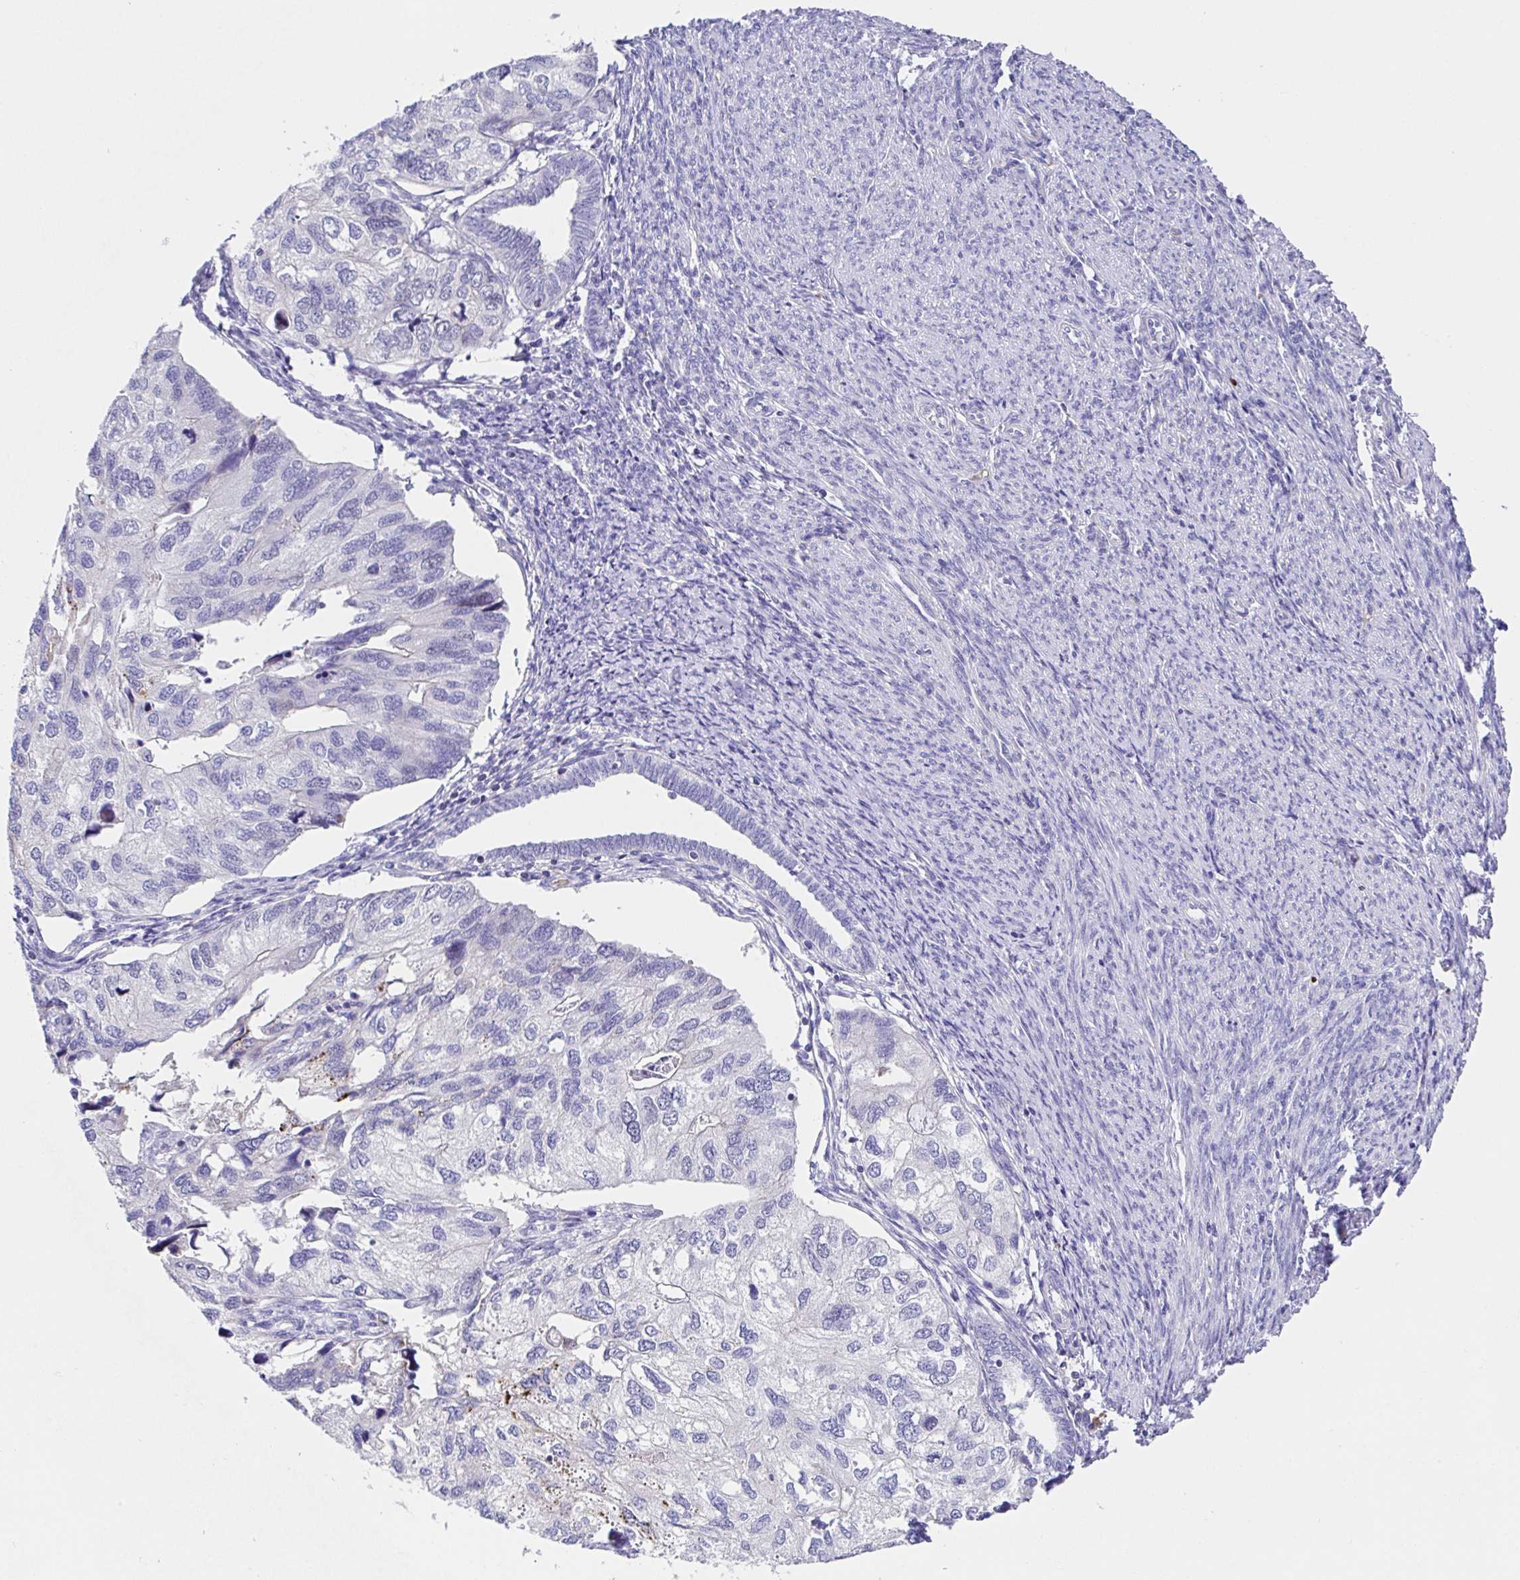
{"staining": {"intensity": "negative", "quantity": "none", "location": "none"}, "tissue": "endometrial cancer", "cell_type": "Tumor cells", "image_type": "cancer", "snomed": [{"axis": "morphology", "description": "Carcinoma, NOS"}, {"axis": "topography", "description": "Uterus"}], "caption": "Immunohistochemistry image of neoplastic tissue: human endometrial cancer stained with DAB (3,3'-diaminobenzidine) shows no significant protein positivity in tumor cells. (Immunohistochemistry, brightfield microscopy, high magnification).", "gene": "TIMELESS", "patient": {"sex": "female", "age": 76}}